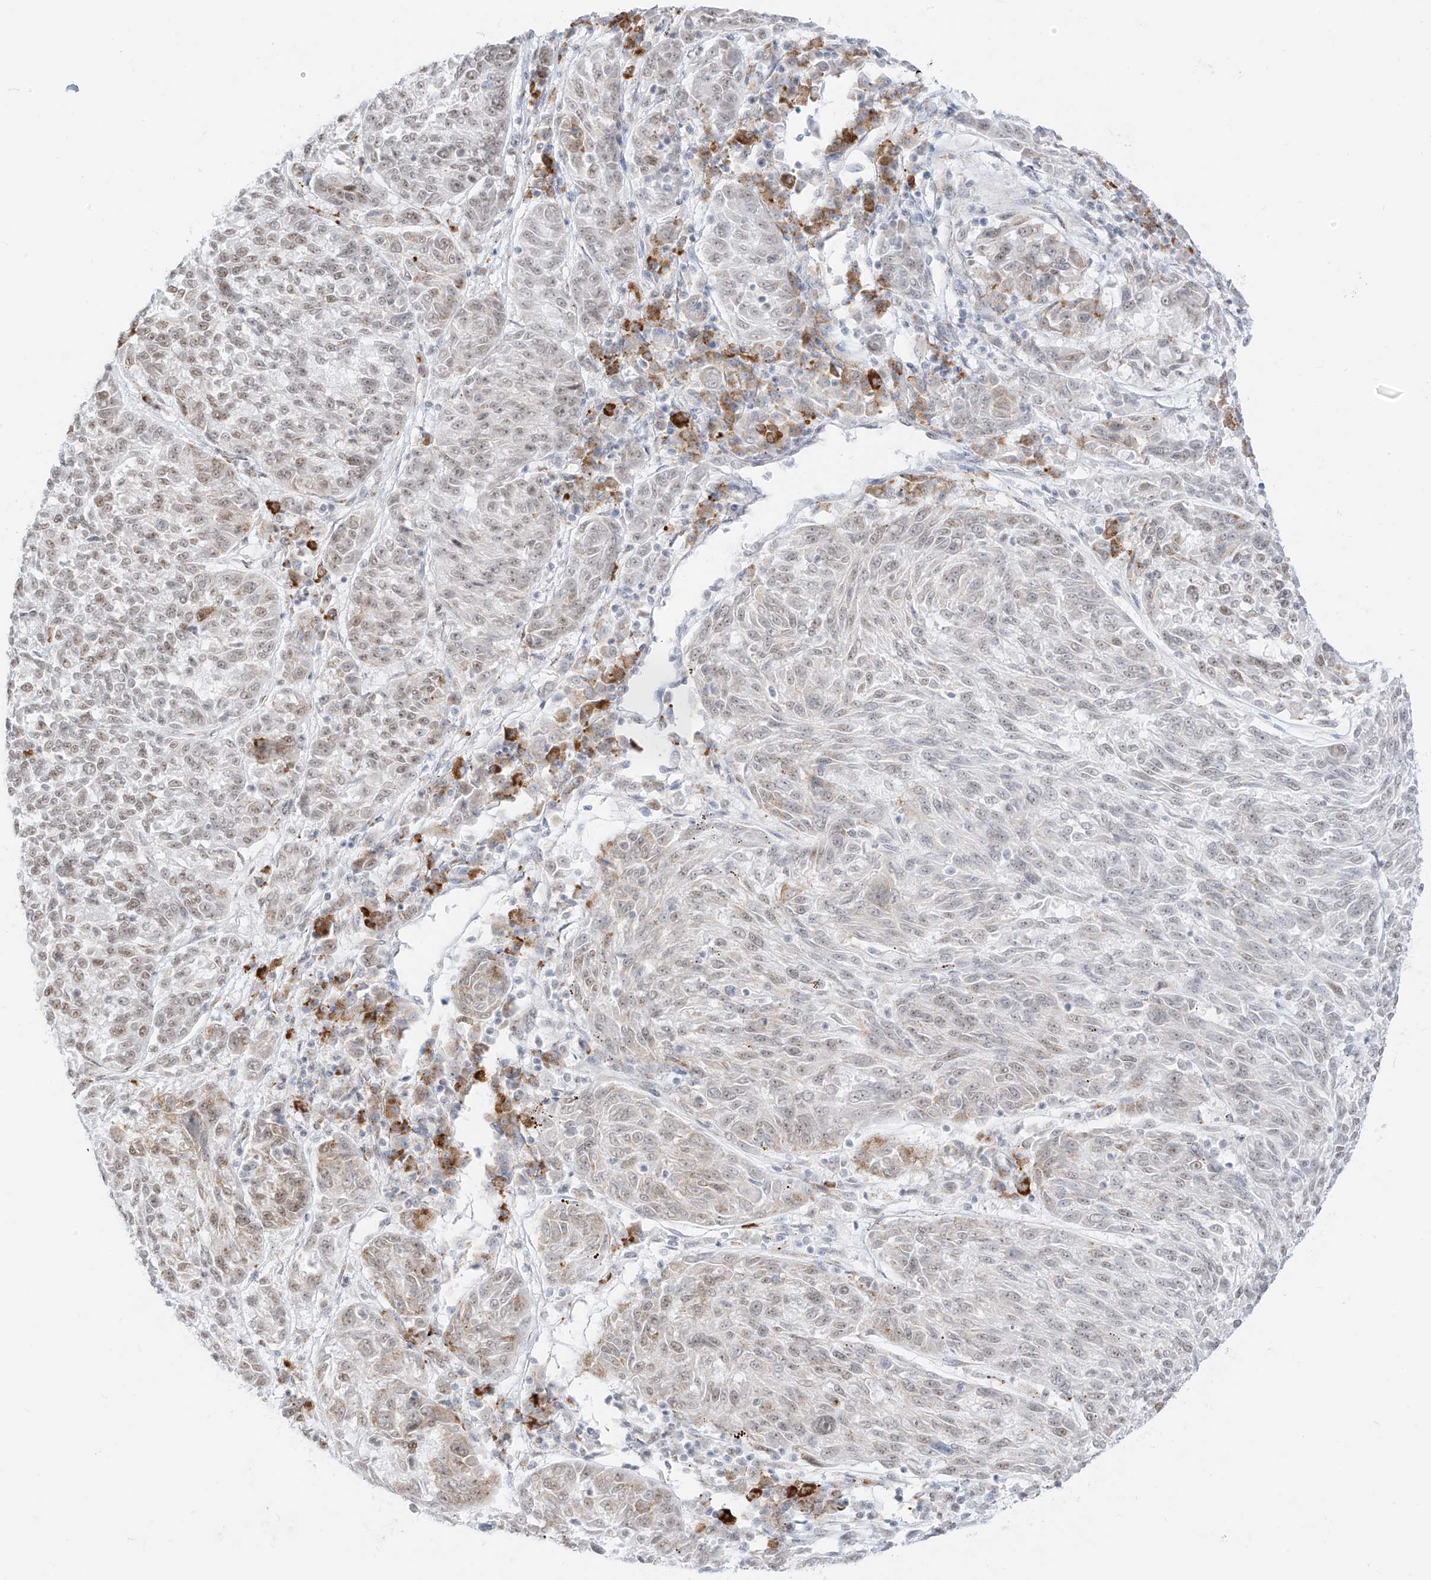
{"staining": {"intensity": "weak", "quantity": "<25%", "location": "nuclear"}, "tissue": "melanoma", "cell_type": "Tumor cells", "image_type": "cancer", "snomed": [{"axis": "morphology", "description": "Malignant melanoma, NOS"}, {"axis": "topography", "description": "Skin"}], "caption": "A micrograph of human melanoma is negative for staining in tumor cells.", "gene": "SUPT5H", "patient": {"sex": "male", "age": 53}}